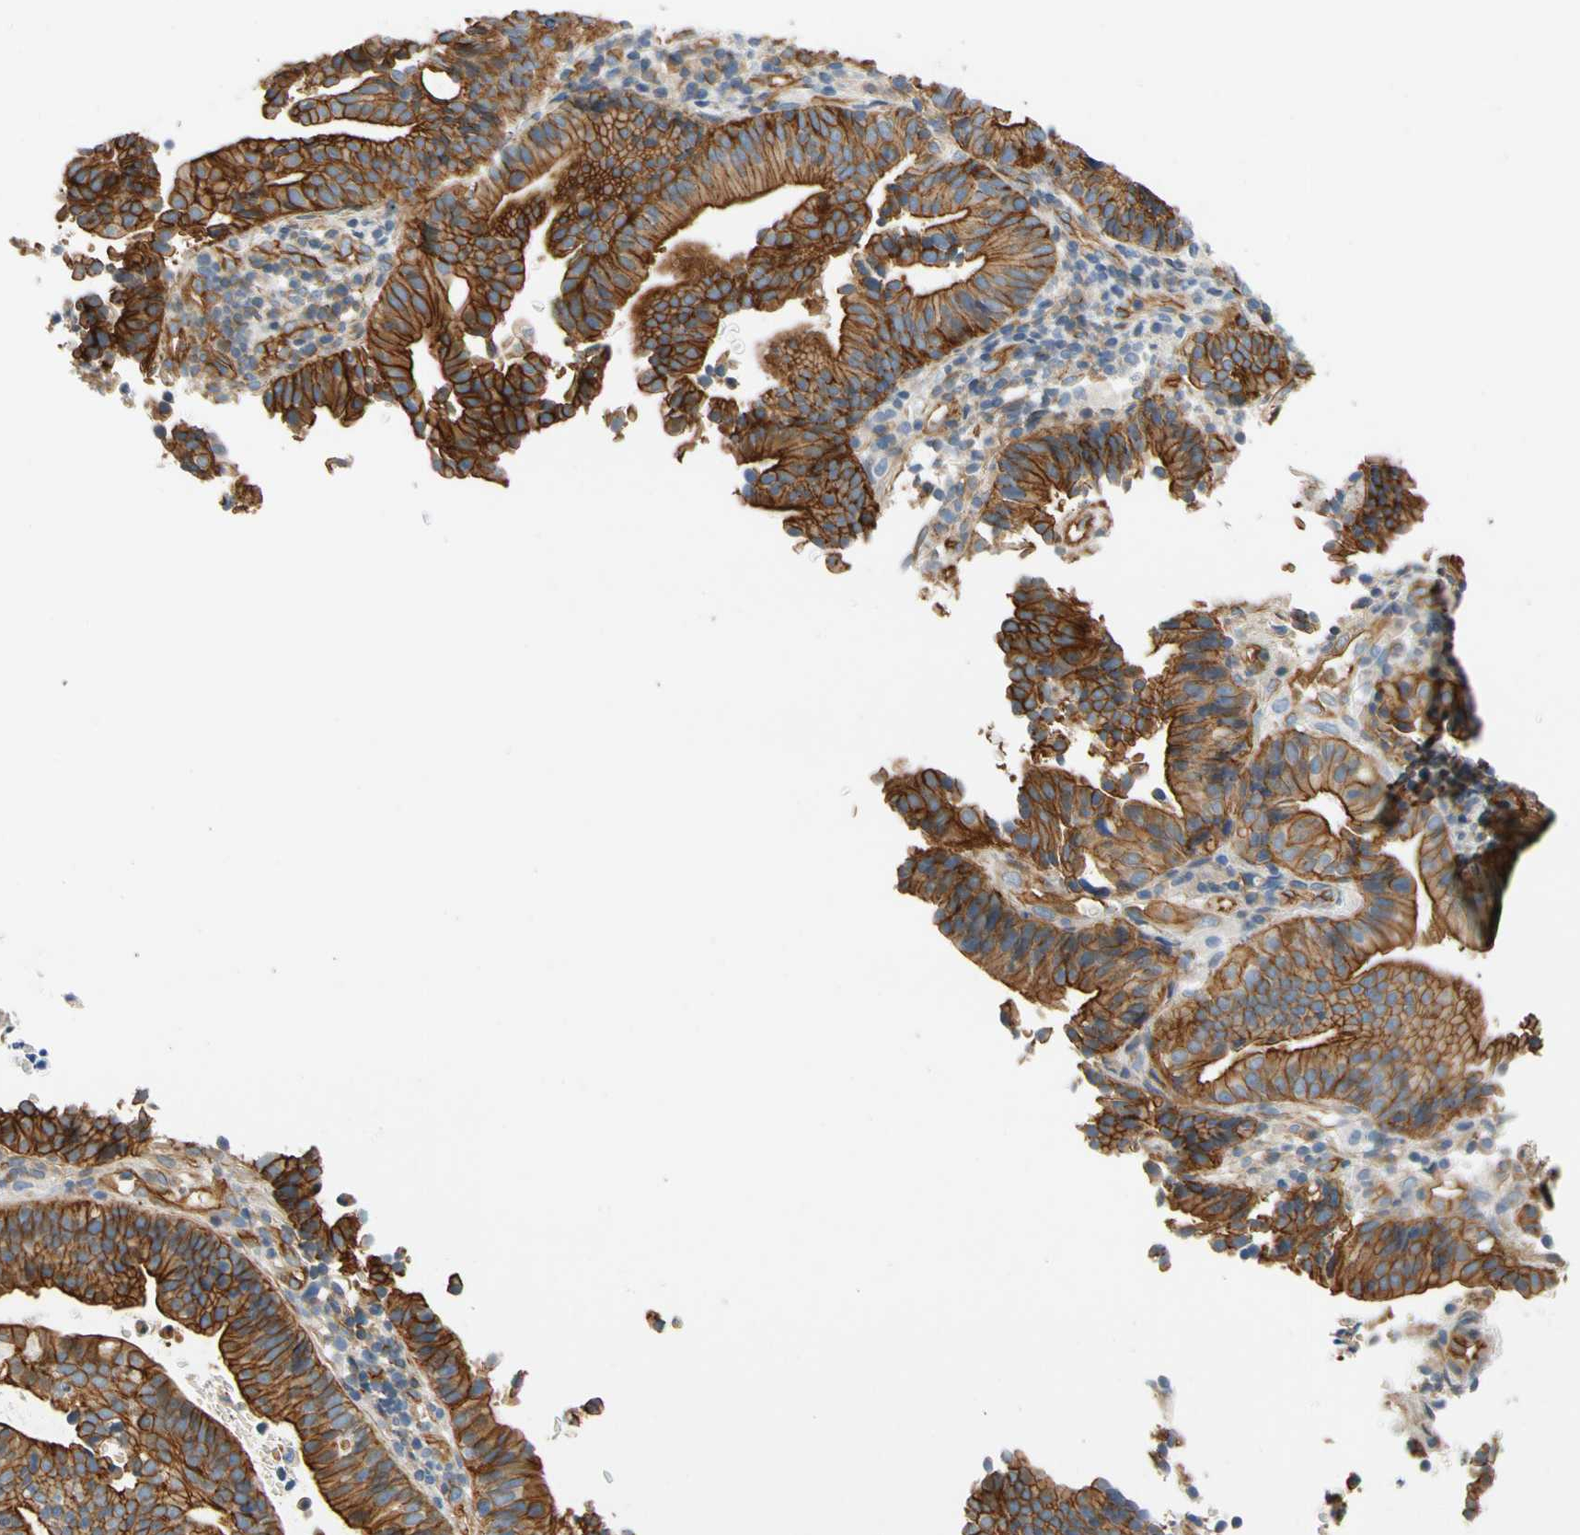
{"staining": {"intensity": "strong", "quantity": ">75%", "location": "cytoplasmic/membranous"}, "tissue": "endometrial cancer", "cell_type": "Tumor cells", "image_type": "cancer", "snomed": [{"axis": "morphology", "description": "Adenocarcinoma, NOS"}, {"axis": "topography", "description": "Uterus"}], "caption": "A high-resolution histopathology image shows immunohistochemistry (IHC) staining of endometrial cancer (adenocarcinoma), which shows strong cytoplasmic/membranous staining in approximately >75% of tumor cells.", "gene": "SPTAN1", "patient": {"sex": "female", "age": 83}}